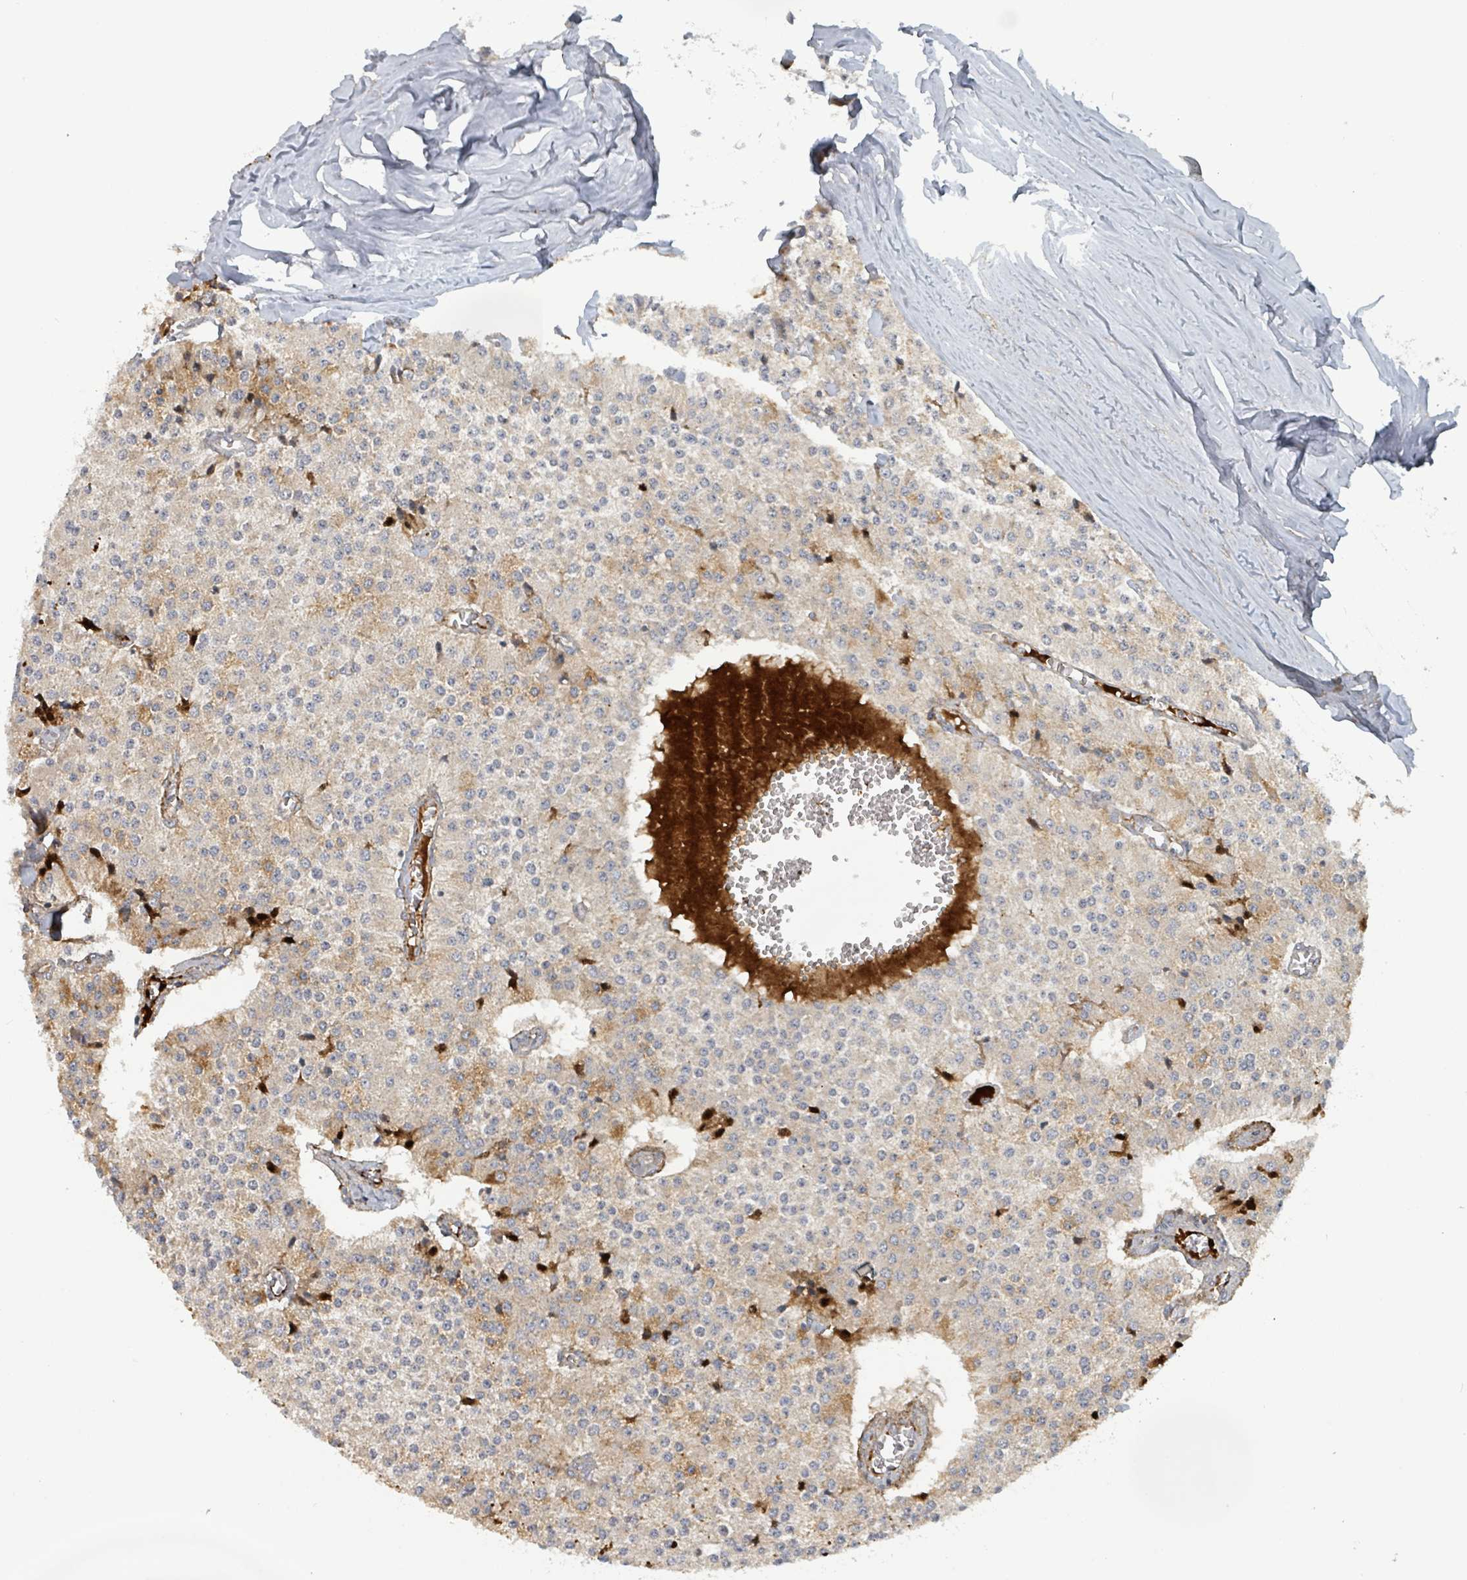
{"staining": {"intensity": "moderate", "quantity": "<25%", "location": "cytoplasmic/membranous"}, "tissue": "carcinoid", "cell_type": "Tumor cells", "image_type": "cancer", "snomed": [{"axis": "morphology", "description": "Carcinoid, malignant, NOS"}, {"axis": "topography", "description": "Colon"}], "caption": "This image demonstrates IHC staining of carcinoid, with low moderate cytoplasmic/membranous positivity in approximately <25% of tumor cells.", "gene": "GTF3C1", "patient": {"sex": "female", "age": 52}}